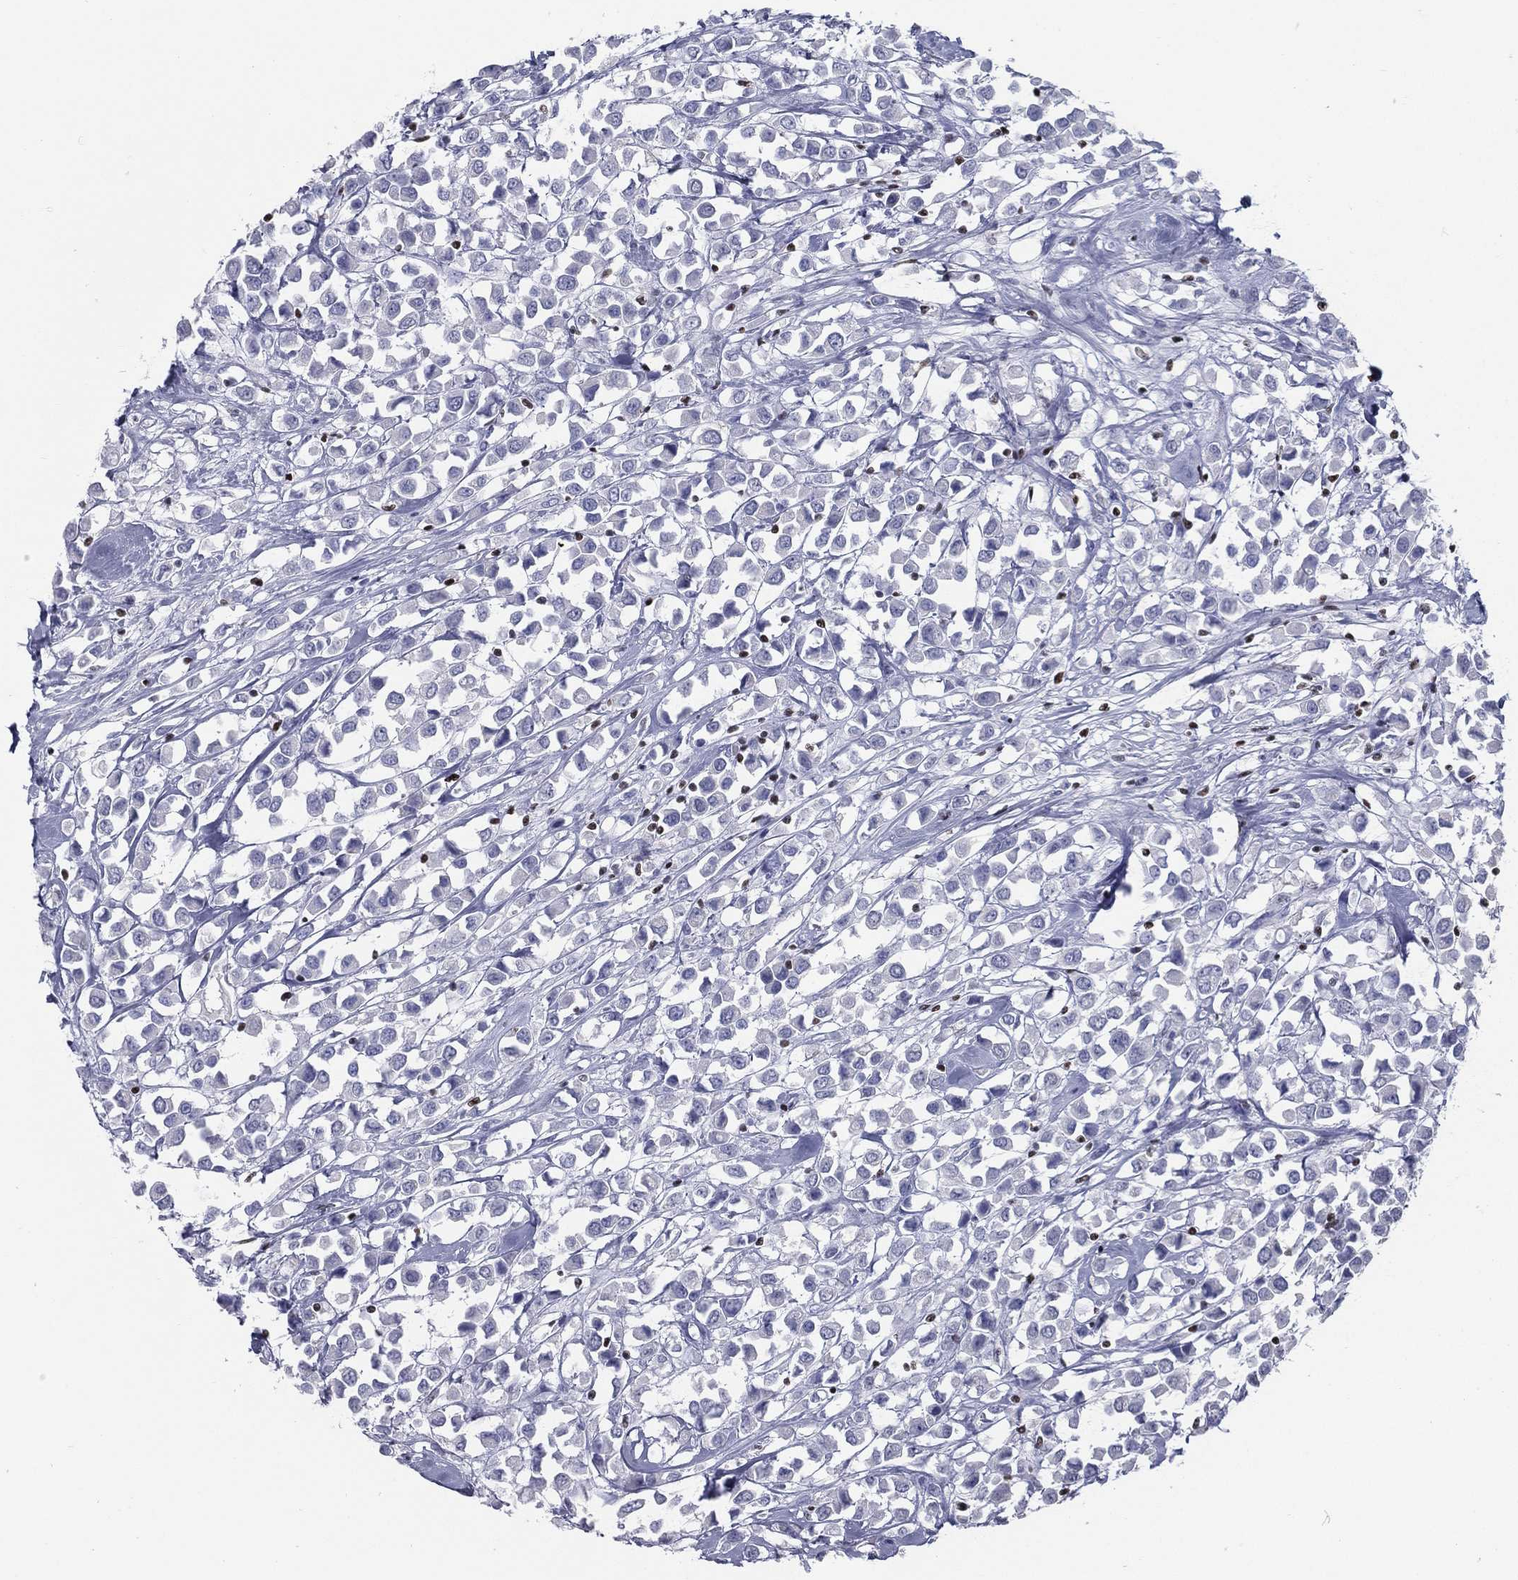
{"staining": {"intensity": "negative", "quantity": "none", "location": "none"}, "tissue": "breast cancer", "cell_type": "Tumor cells", "image_type": "cancer", "snomed": [{"axis": "morphology", "description": "Duct carcinoma"}, {"axis": "topography", "description": "Breast"}], "caption": "Tumor cells are negative for protein expression in human breast cancer.", "gene": "PYHIN1", "patient": {"sex": "female", "age": 61}}